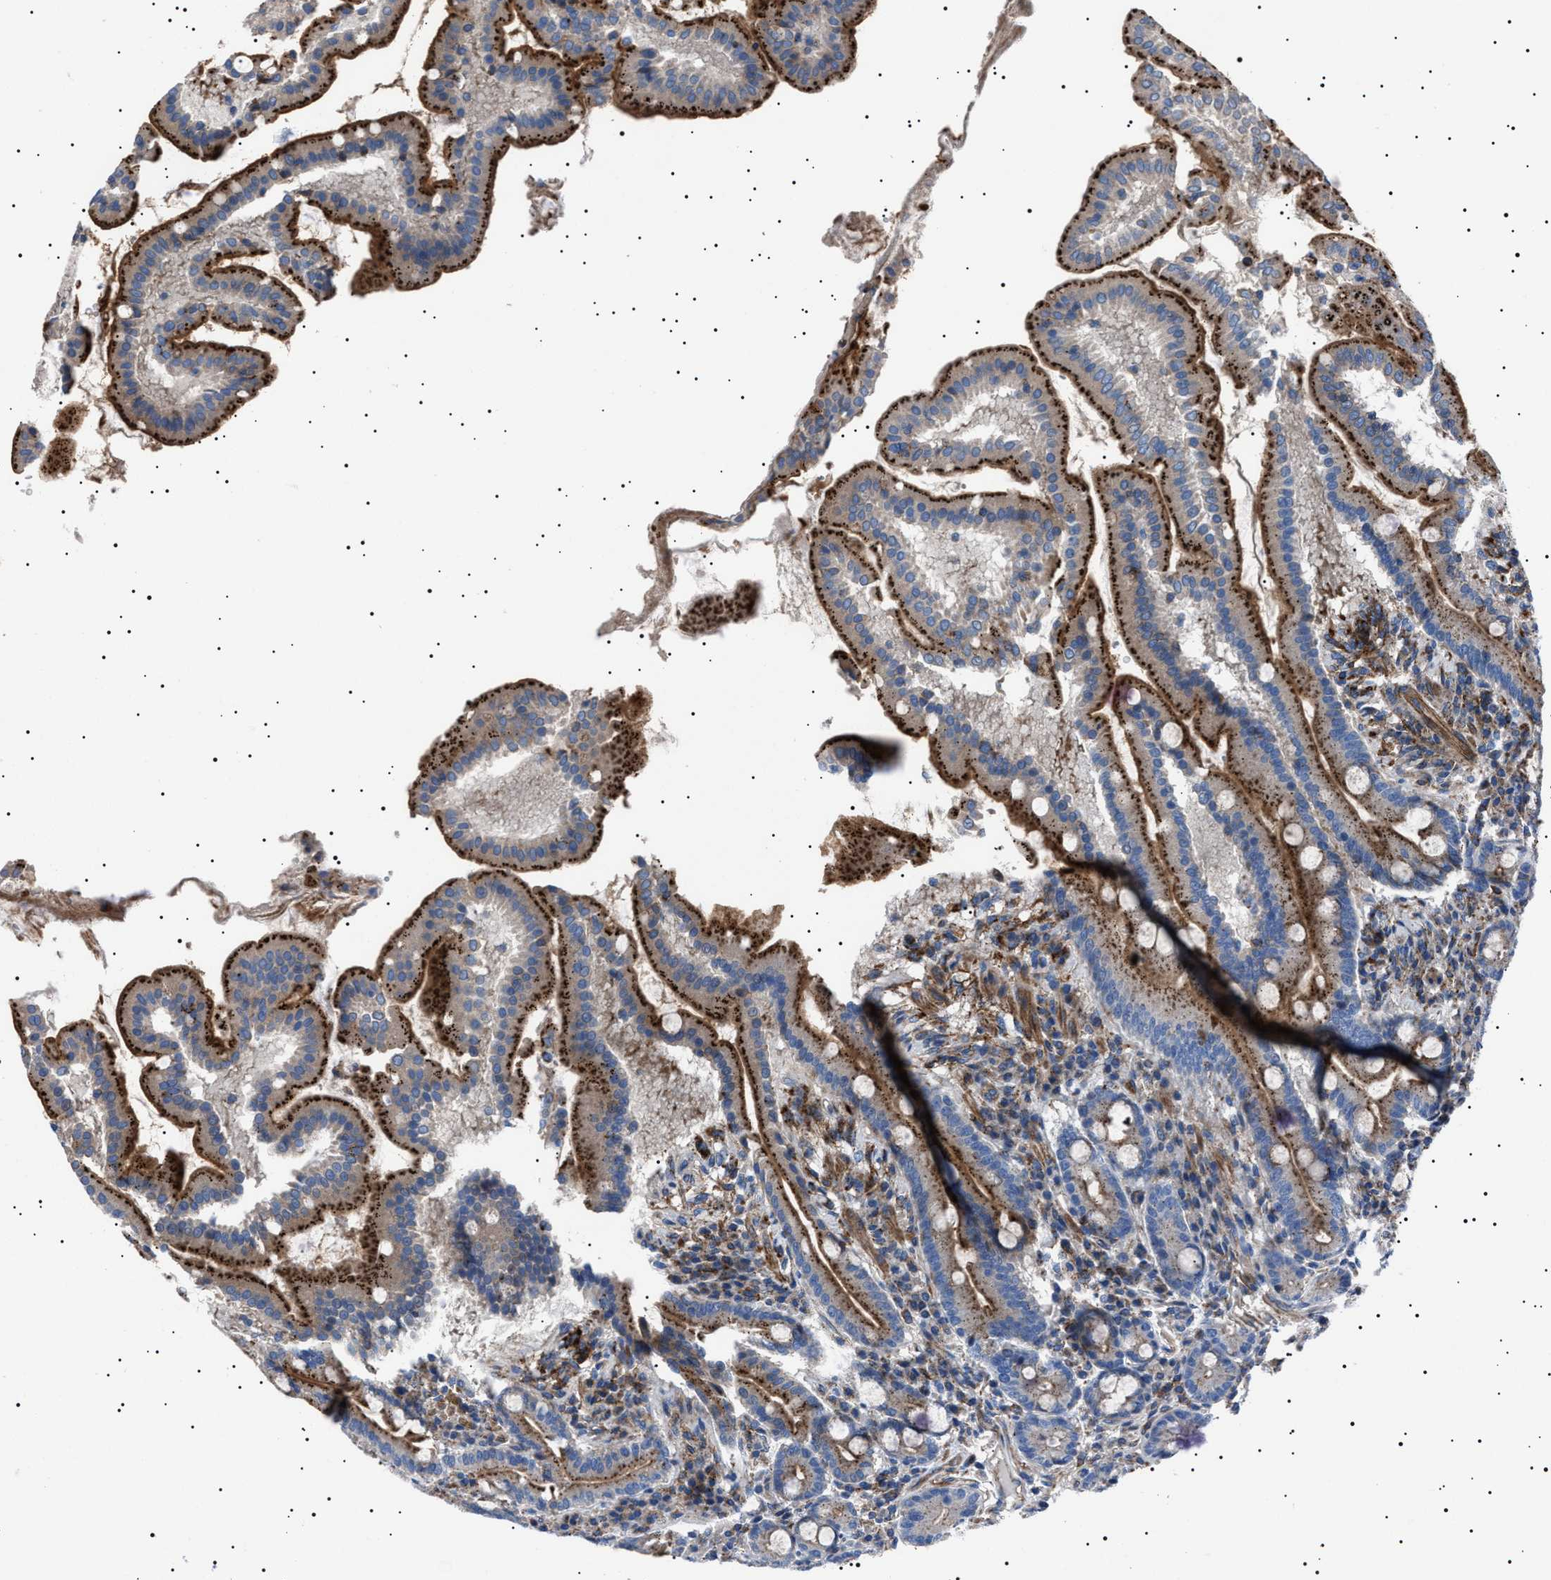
{"staining": {"intensity": "strong", "quantity": ">75%", "location": "cytoplasmic/membranous"}, "tissue": "duodenum", "cell_type": "Glandular cells", "image_type": "normal", "snomed": [{"axis": "morphology", "description": "Normal tissue, NOS"}, {"axis": "topography", "description": "Duodenum"}], "caption": "IHC histopathology image of normal duodenum stained for a protein (brown), which exhibits high levels of strong cytoplasmic/membranous staining in about >75% of glandular cells.", "gene": "NEU1", "patient": {"sex": "male", "age": 50}}